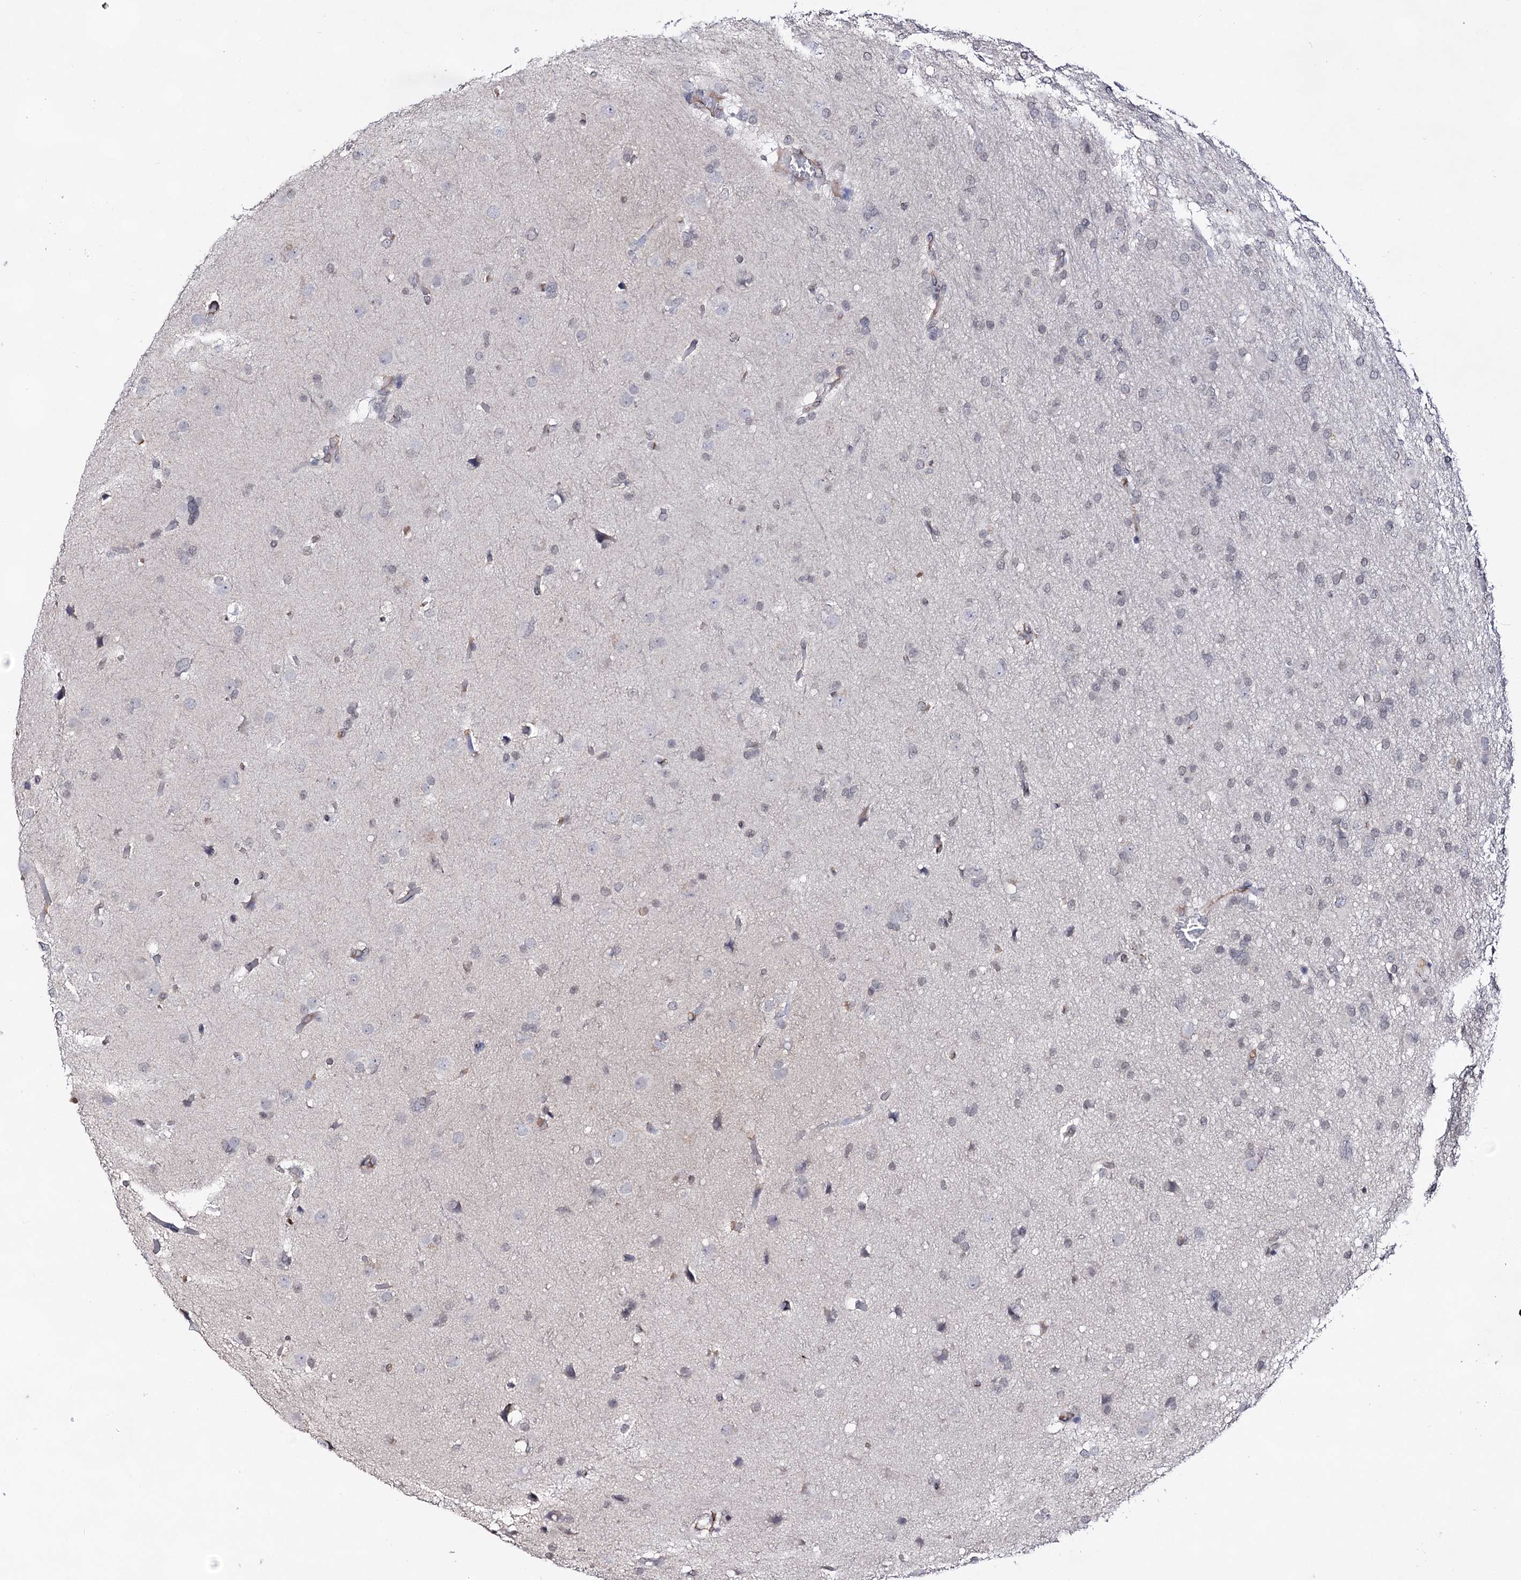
{"staining": {"intensity": "negative", "quantity": "none", "location": "none"}, "tissue": "glioma", "cell_type": "Tumor cells", "image_type": "cancer", "snomed": [{"axis": "morphology", "description": "Glioma, malignant, High grade"}, {"axis": "topography", "description": "Cerebral cortex"}], "caption": "IHC histopathology image of neoplastic tissue: human malignant high-grade glioma stained with DAB exhibits no significant protein expression in tumor cells. The staining is performed using DAB (3,3'-diaminobenzidine) brown chromogen with nuclei counter-stained in using hematoxylin.", "gene": "PLIN1", "patient": {"sex": "female", "age": 36}}